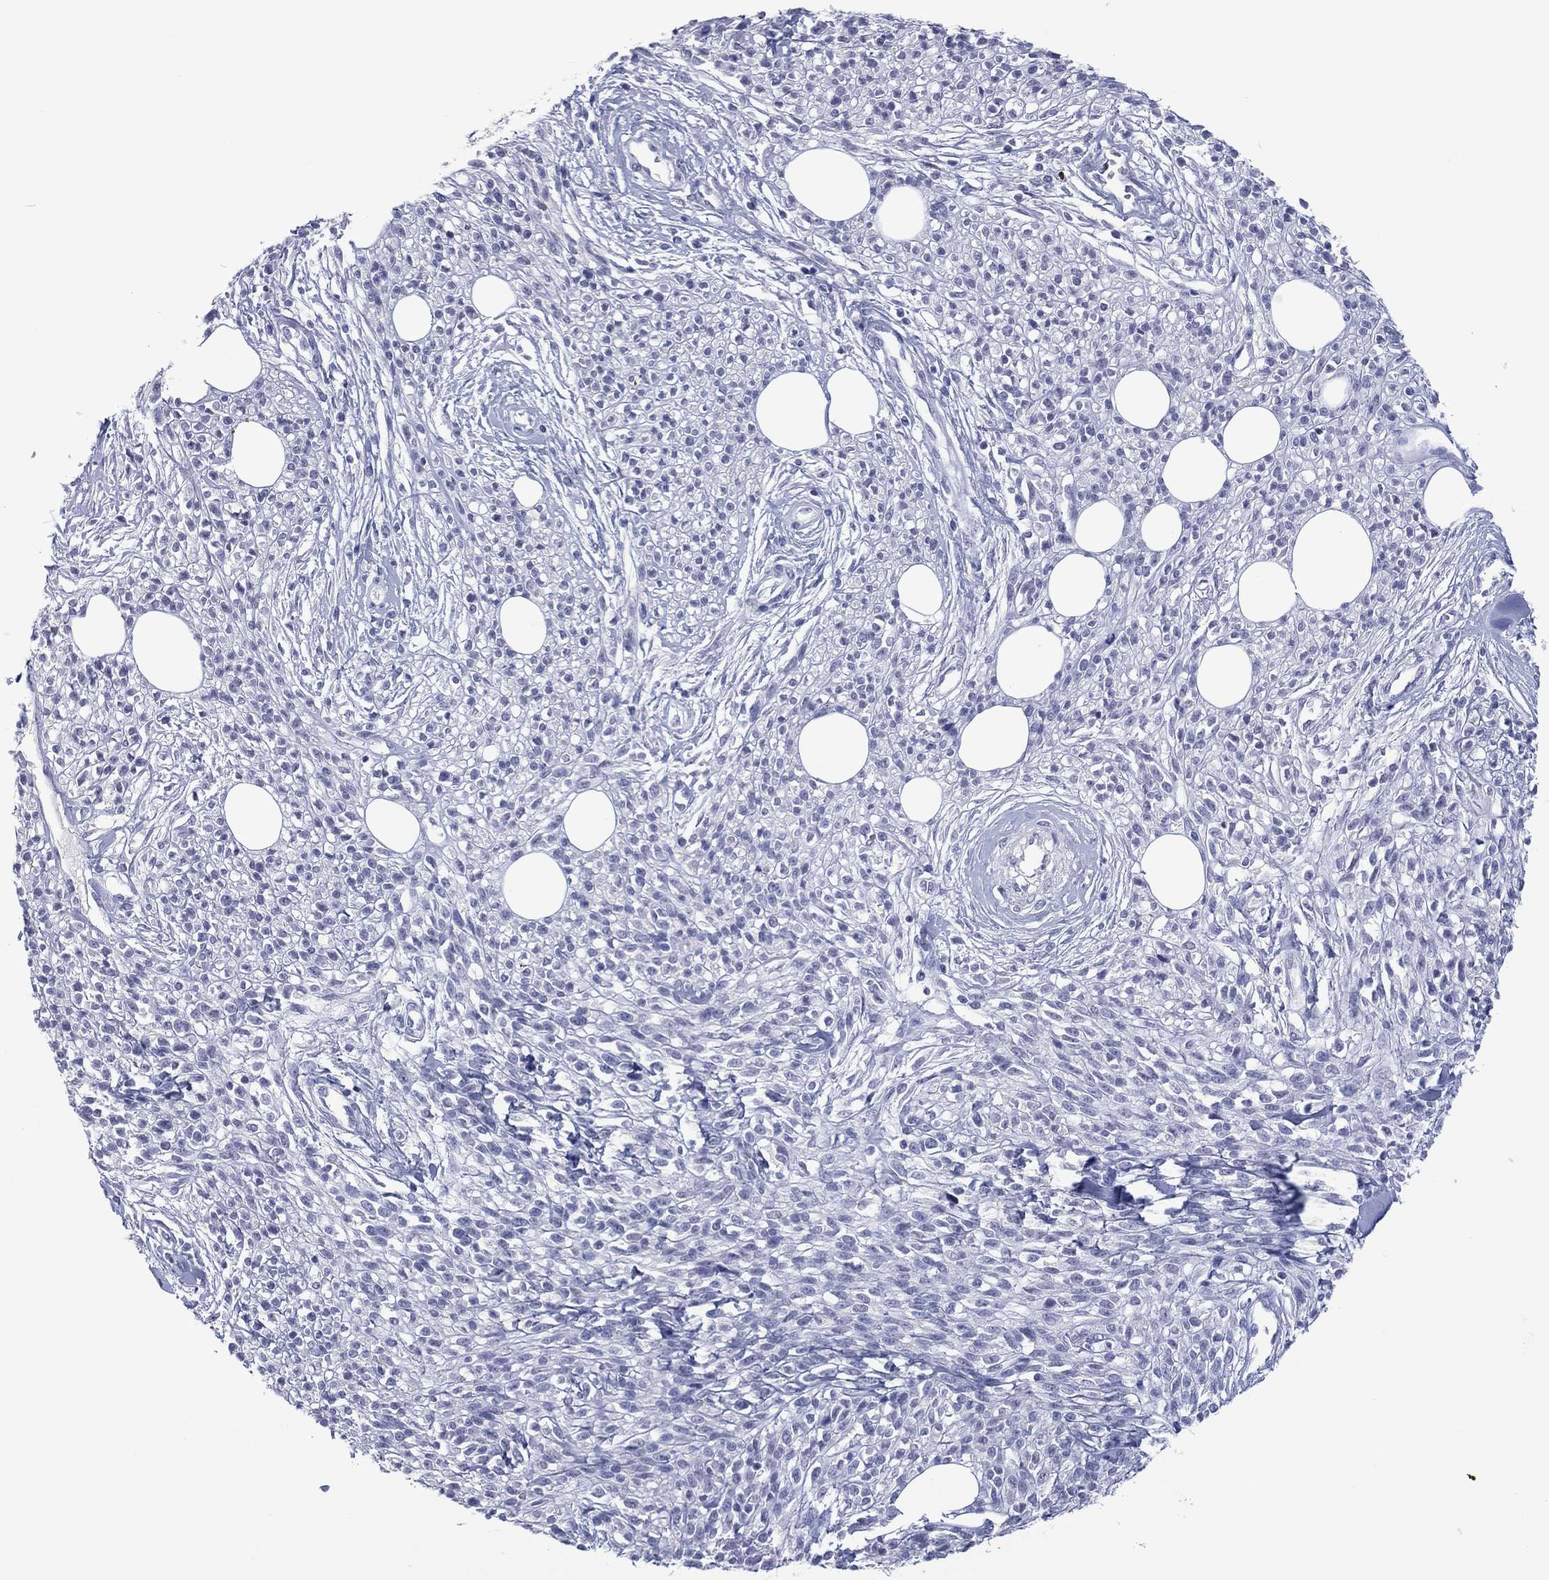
{"staining": {"intensity": "negative", "quantity": "none", "location": "none"}, "tissue": "melanoma", "cell_type": "Tumor cells", "image_type": "cancer", "snomed": [{"axis": "morphology", "description": "Malignant melanoma, NOS"}, {"axis": "topography", "description": "Skin"}, {"axis": "topography", "description": "Skin of trunk"}], "caption": "Micrograph shows no protein expression in tumor cells of melanoma tissue. The staining was performed using DAB to visualize the protein expression in brown, while the nuclei were stained in blue with hematoxylin (Magnification: 20x).", "gene": "UTF1", "patient": {"sex": "male", "age": 74}}